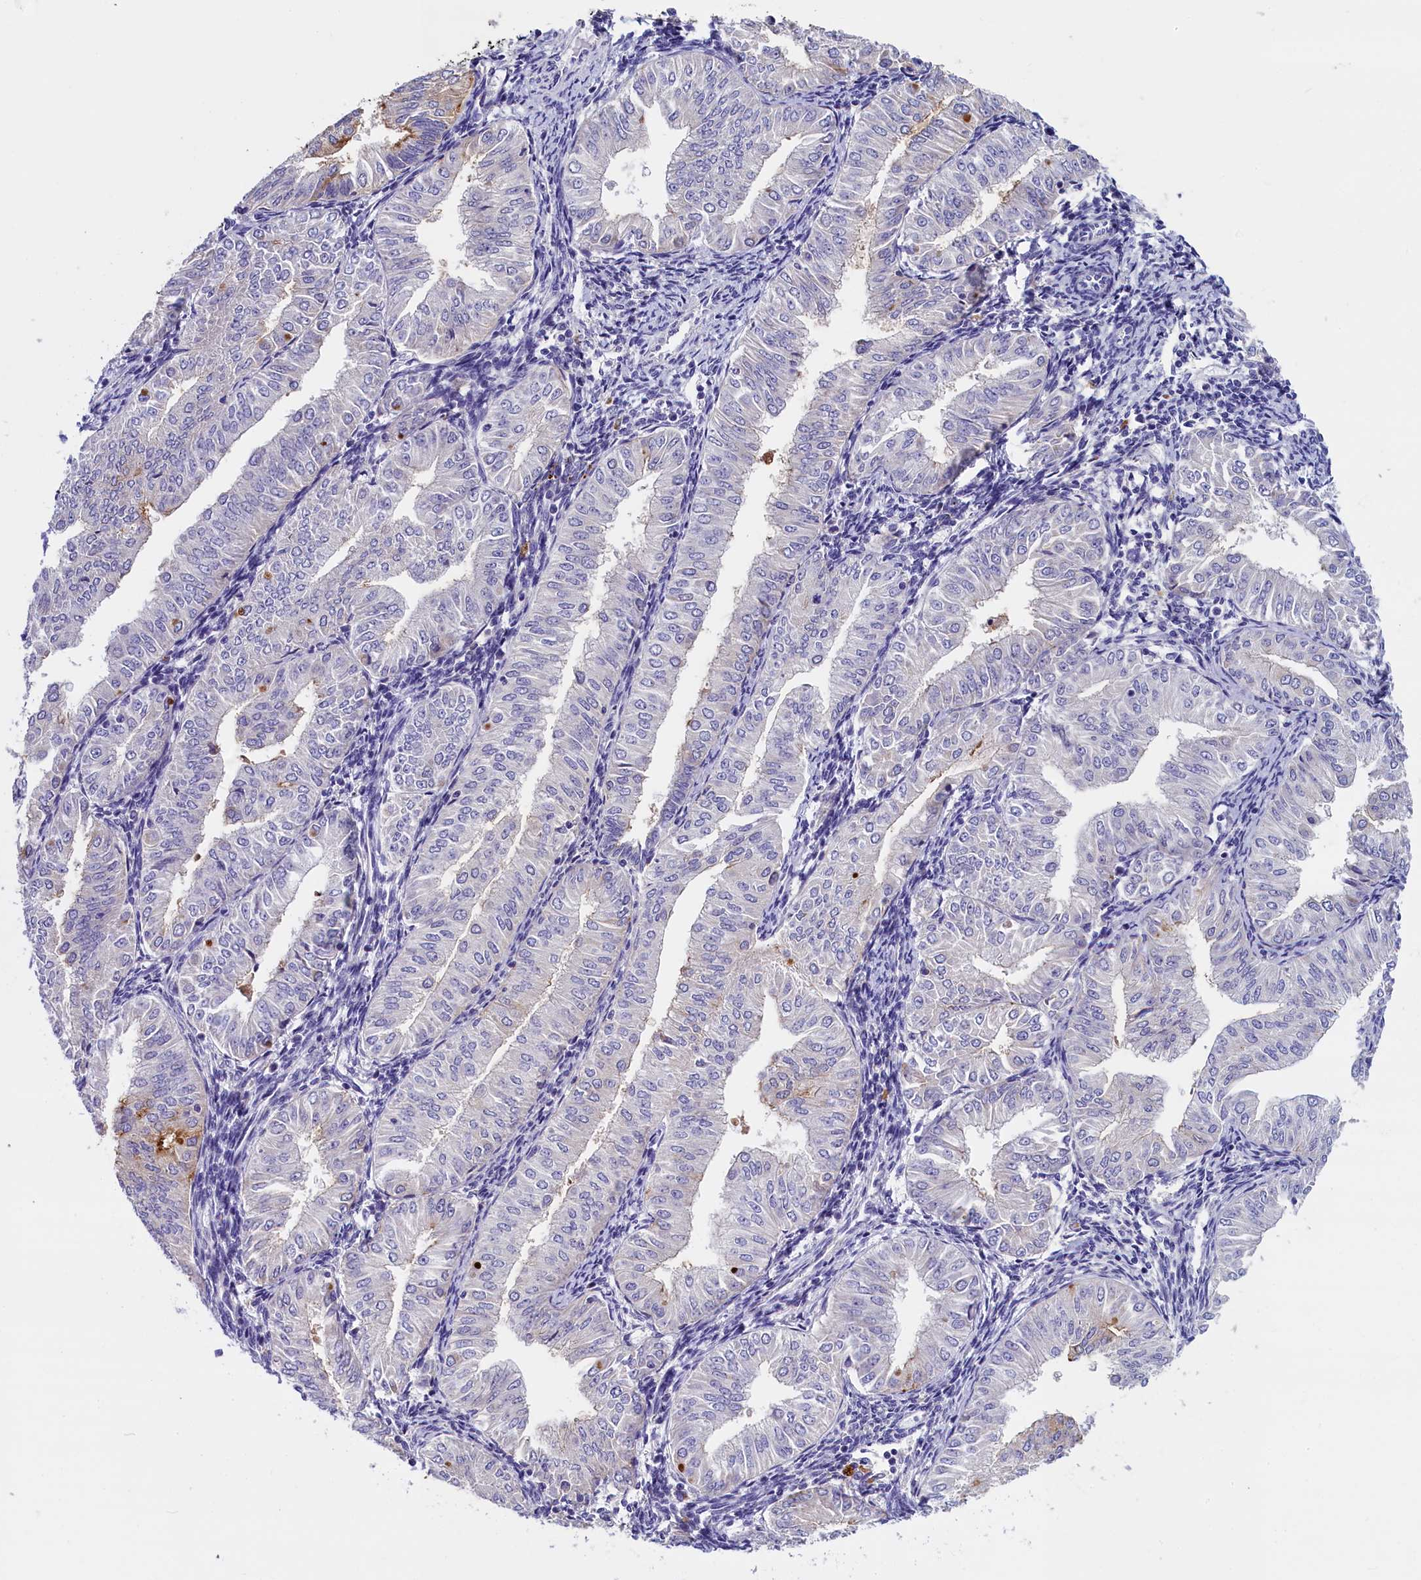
{"staining": {"intensity": "negative", "quantity": "none", "location": "none"}, "tissue": "endometrial cancer", "cell_type": "Tumor cells", "image_type": "cancer", "snomed": [{"axis": "morphology", "description": "Normal tissue, NOS"}, {"axis": "morphology", "description": "Adenocarcinoma, NOS"}, {"axis": "topography", "description": "Endometrium"}], "caption": "The photomicrograph reveals no staining of tumor cells in endometrial adenocarcinoma.", "gene": "RTTN", "patient": {"sex": "female", "age": 53}}